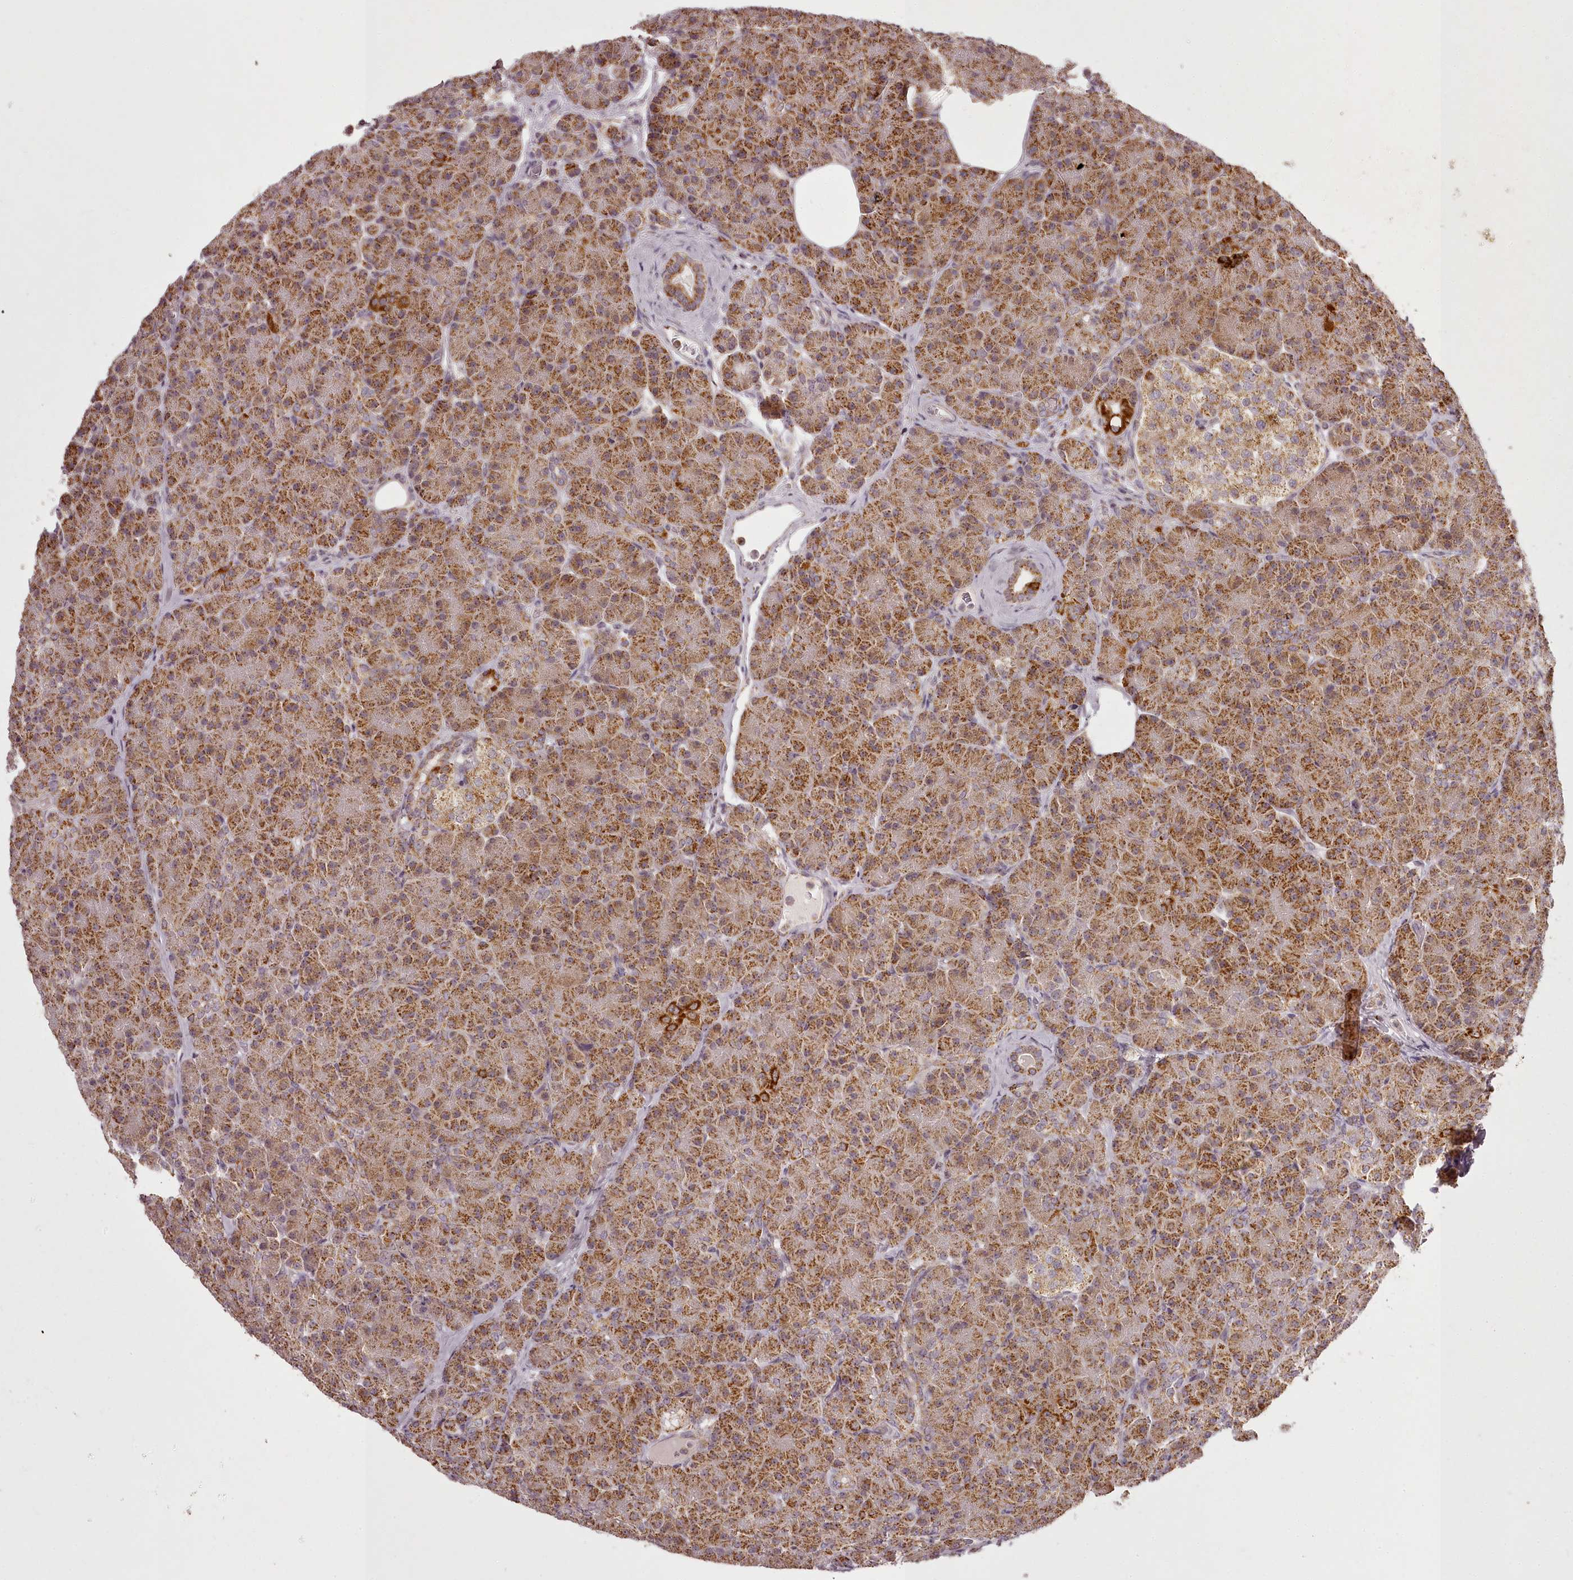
{"staining": {"intensity": "moderate", "quantity": ">75%", "location": "cytoplasmic/membranous"}, "tissue": "pancreas", "cell_type": "Exocrine glandular cells", "image_type": "normal", "snomed": [{"axis": "morphology", "description": "Normal tissue, NOS"}, {"axis": "topography", "description": "Pancreas"}], "caption": "Immunohistochemistry histopathology image of benign human pancreas stained for a protein (brown), which reveals medium levels of moderate cytoplasmic/membranous positivity in approximately >75% of exocrine glandular cells.", "gene": "CHCHD2", "patient": {"sex": "female", "age": 43}}